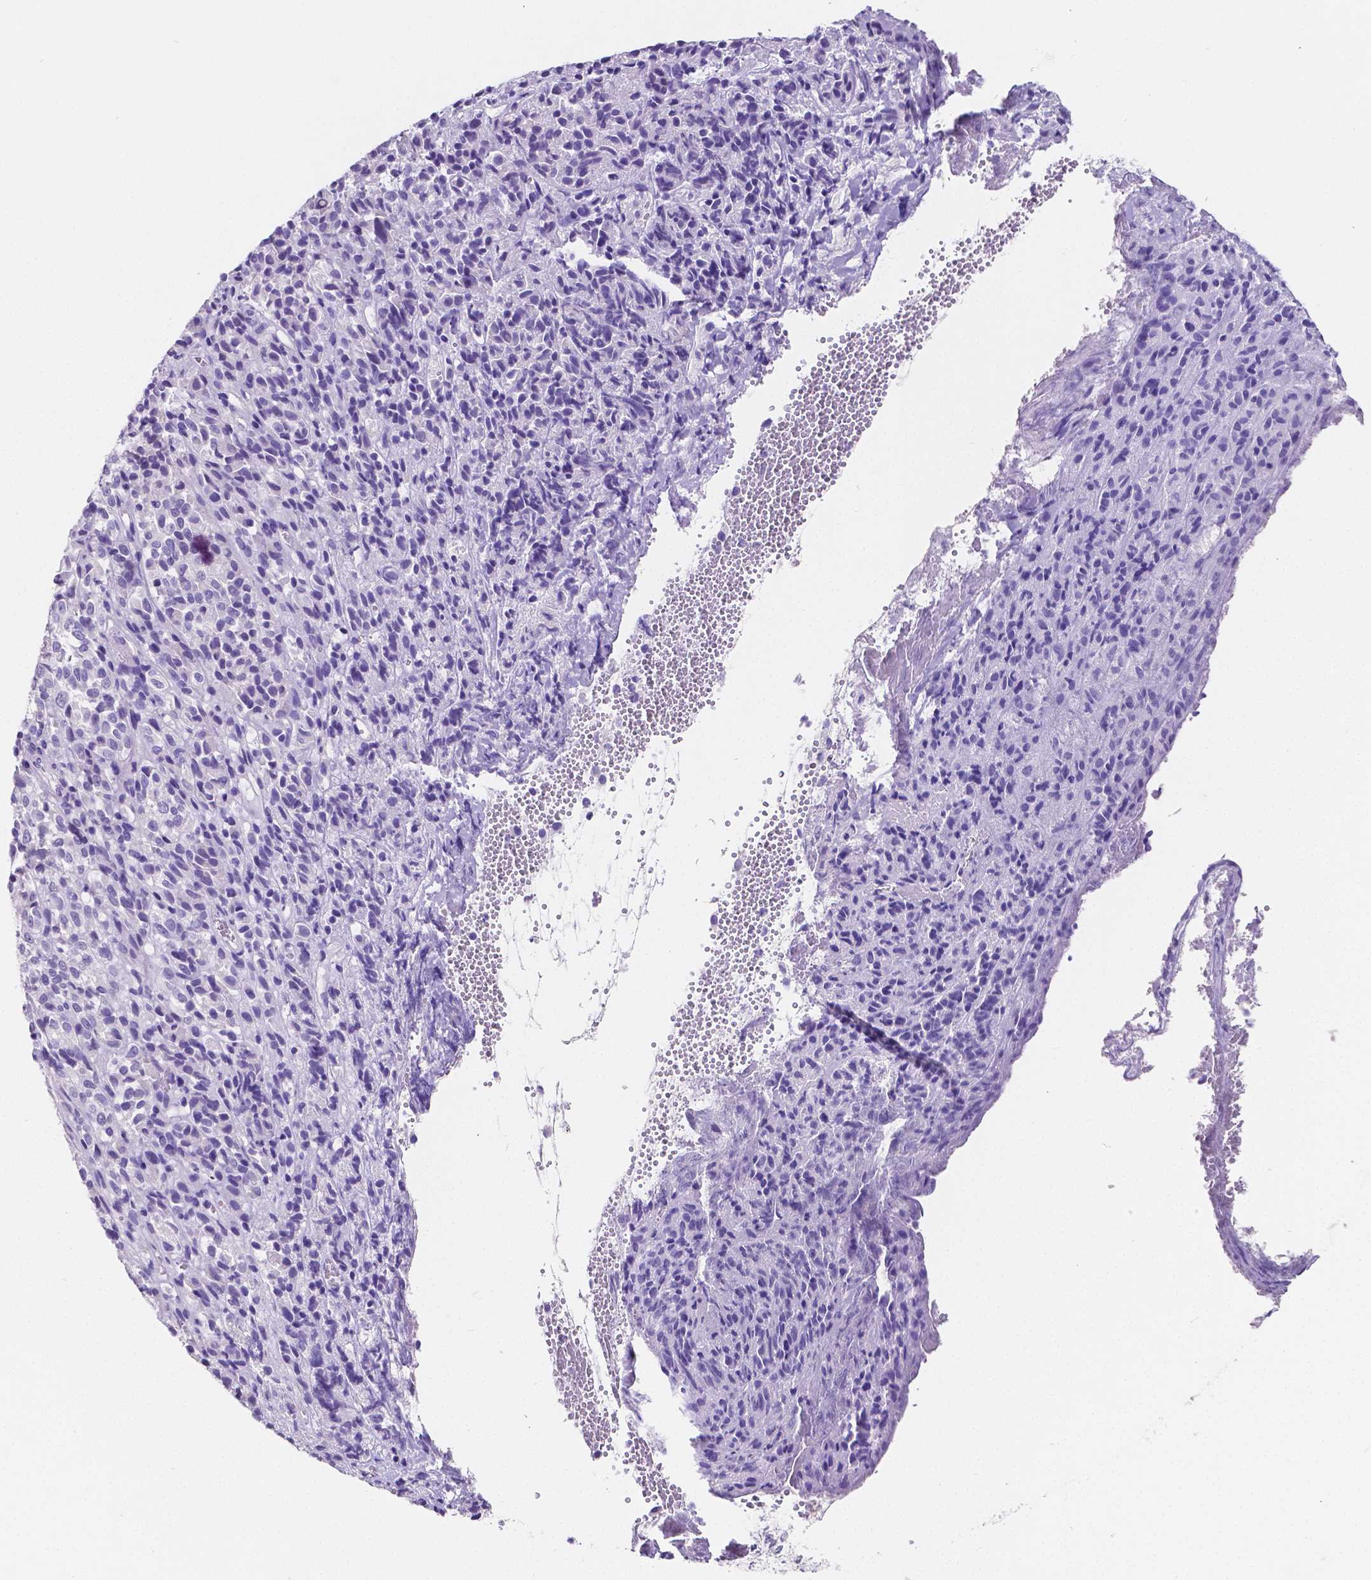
{"staining": {"intensity": "negative", "quantity": "none", "location": "none"}, "tissue": "melanoma", "cell_type": "Tumor cells", "image_type": "cancer", "snomed": [{"axis": "morphology", "description": "Malignant melanoma, Metastatic site"}, {"axis": "topography", "description": "Brain"}], "caption": "Immunohistochemistry of human malignant melanoma (metastatic site) shows no expression in tumor cells.", "gene": "SATB2", "patient": {"sex": "female", "age": 56}}